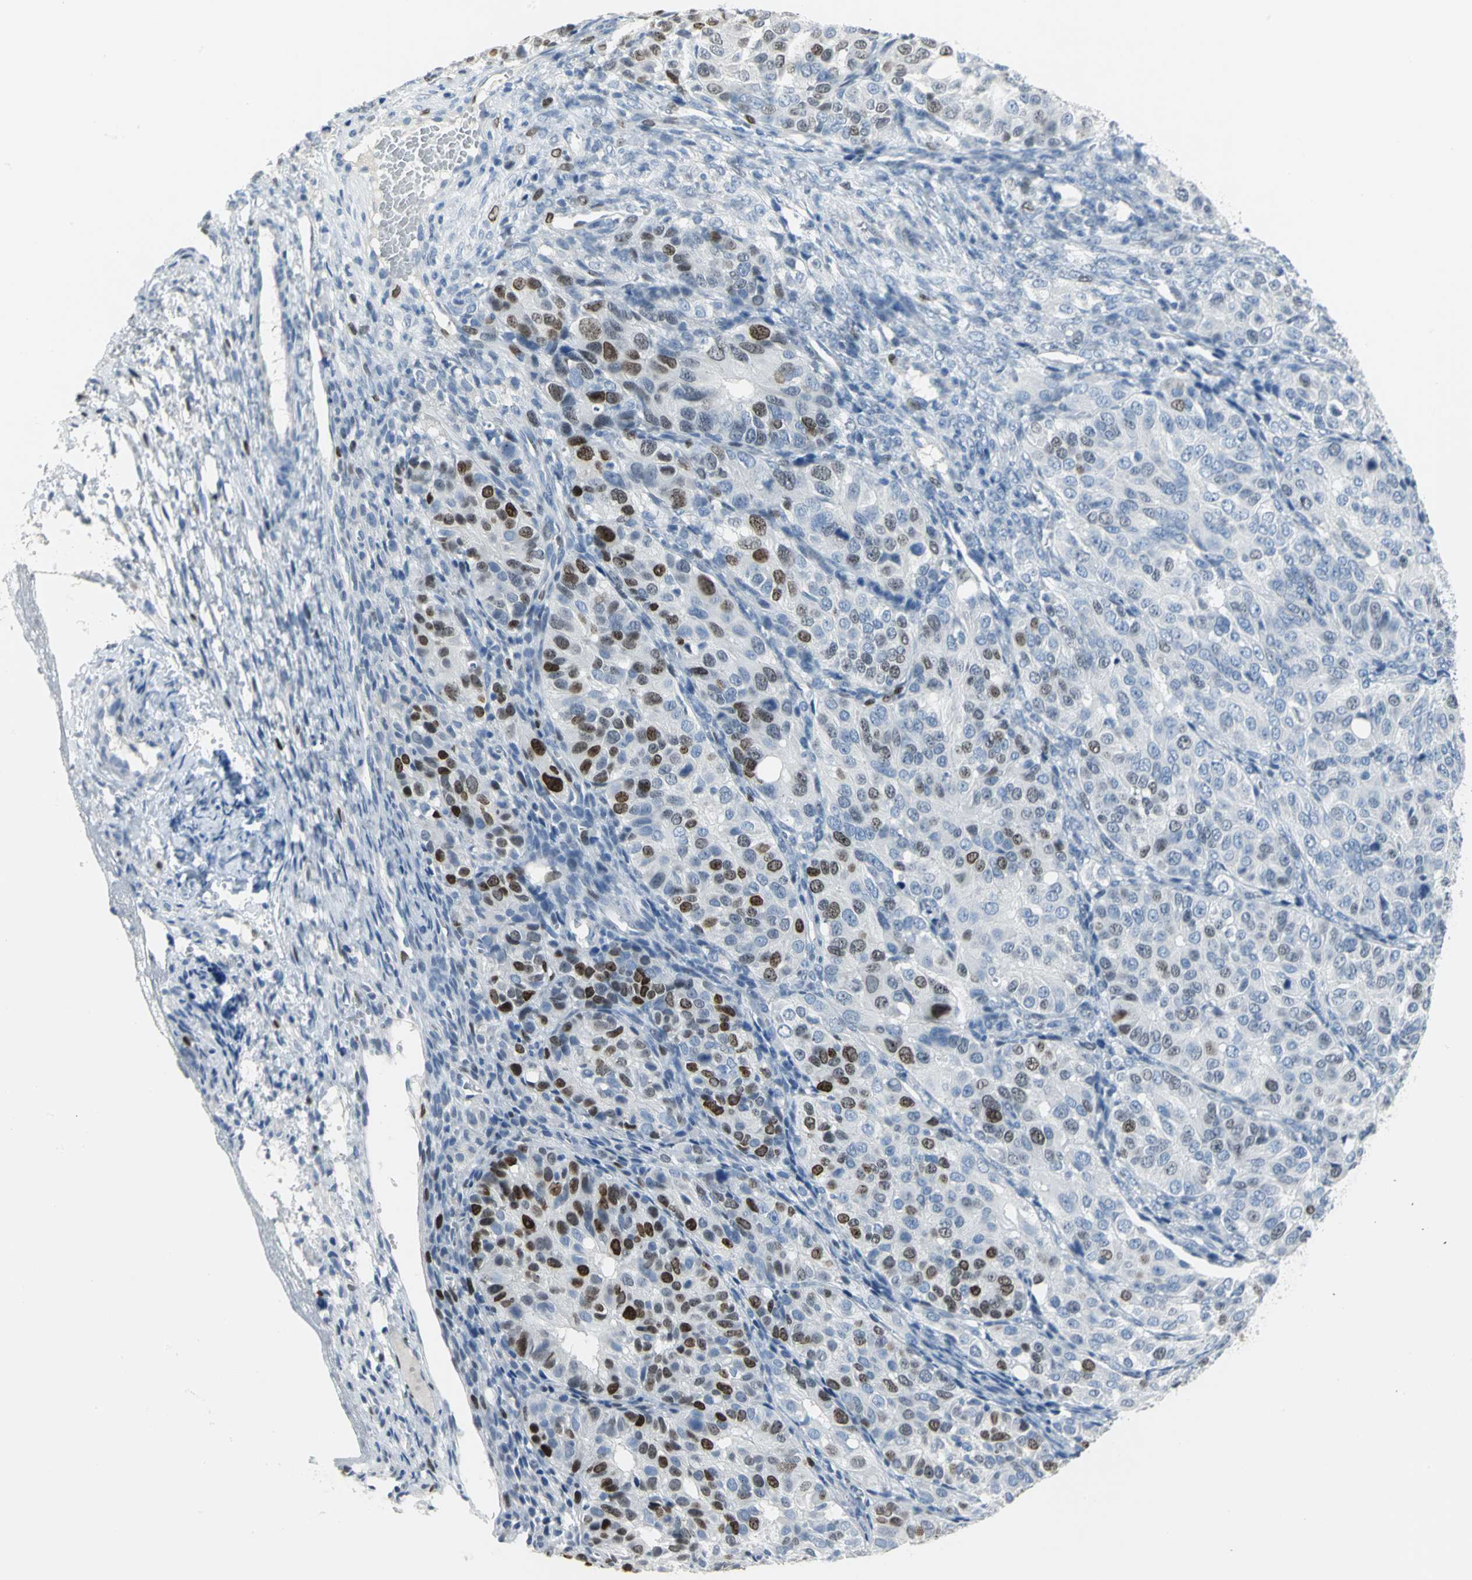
{"staining": {"intensity": "strong", "quantity": "<25%", "location": "nuclear"}, "tissue": "ovarian cancer", "cell_type": "Tumor cells", "image_type": "cancer", "snomed": [{"axis": "morphology", "description": "Carcinoma, endometroid"}, {"axis": "topography", "description": "Ovary"}], "caption": "Human endometroid carcinoma (ovarian) stained for a protein (brown) reveals strong nuclear positive positivity in about <25% of tumor cells.", "gene": "MCM3", "patient": {"sex": "female", "age": 51}}